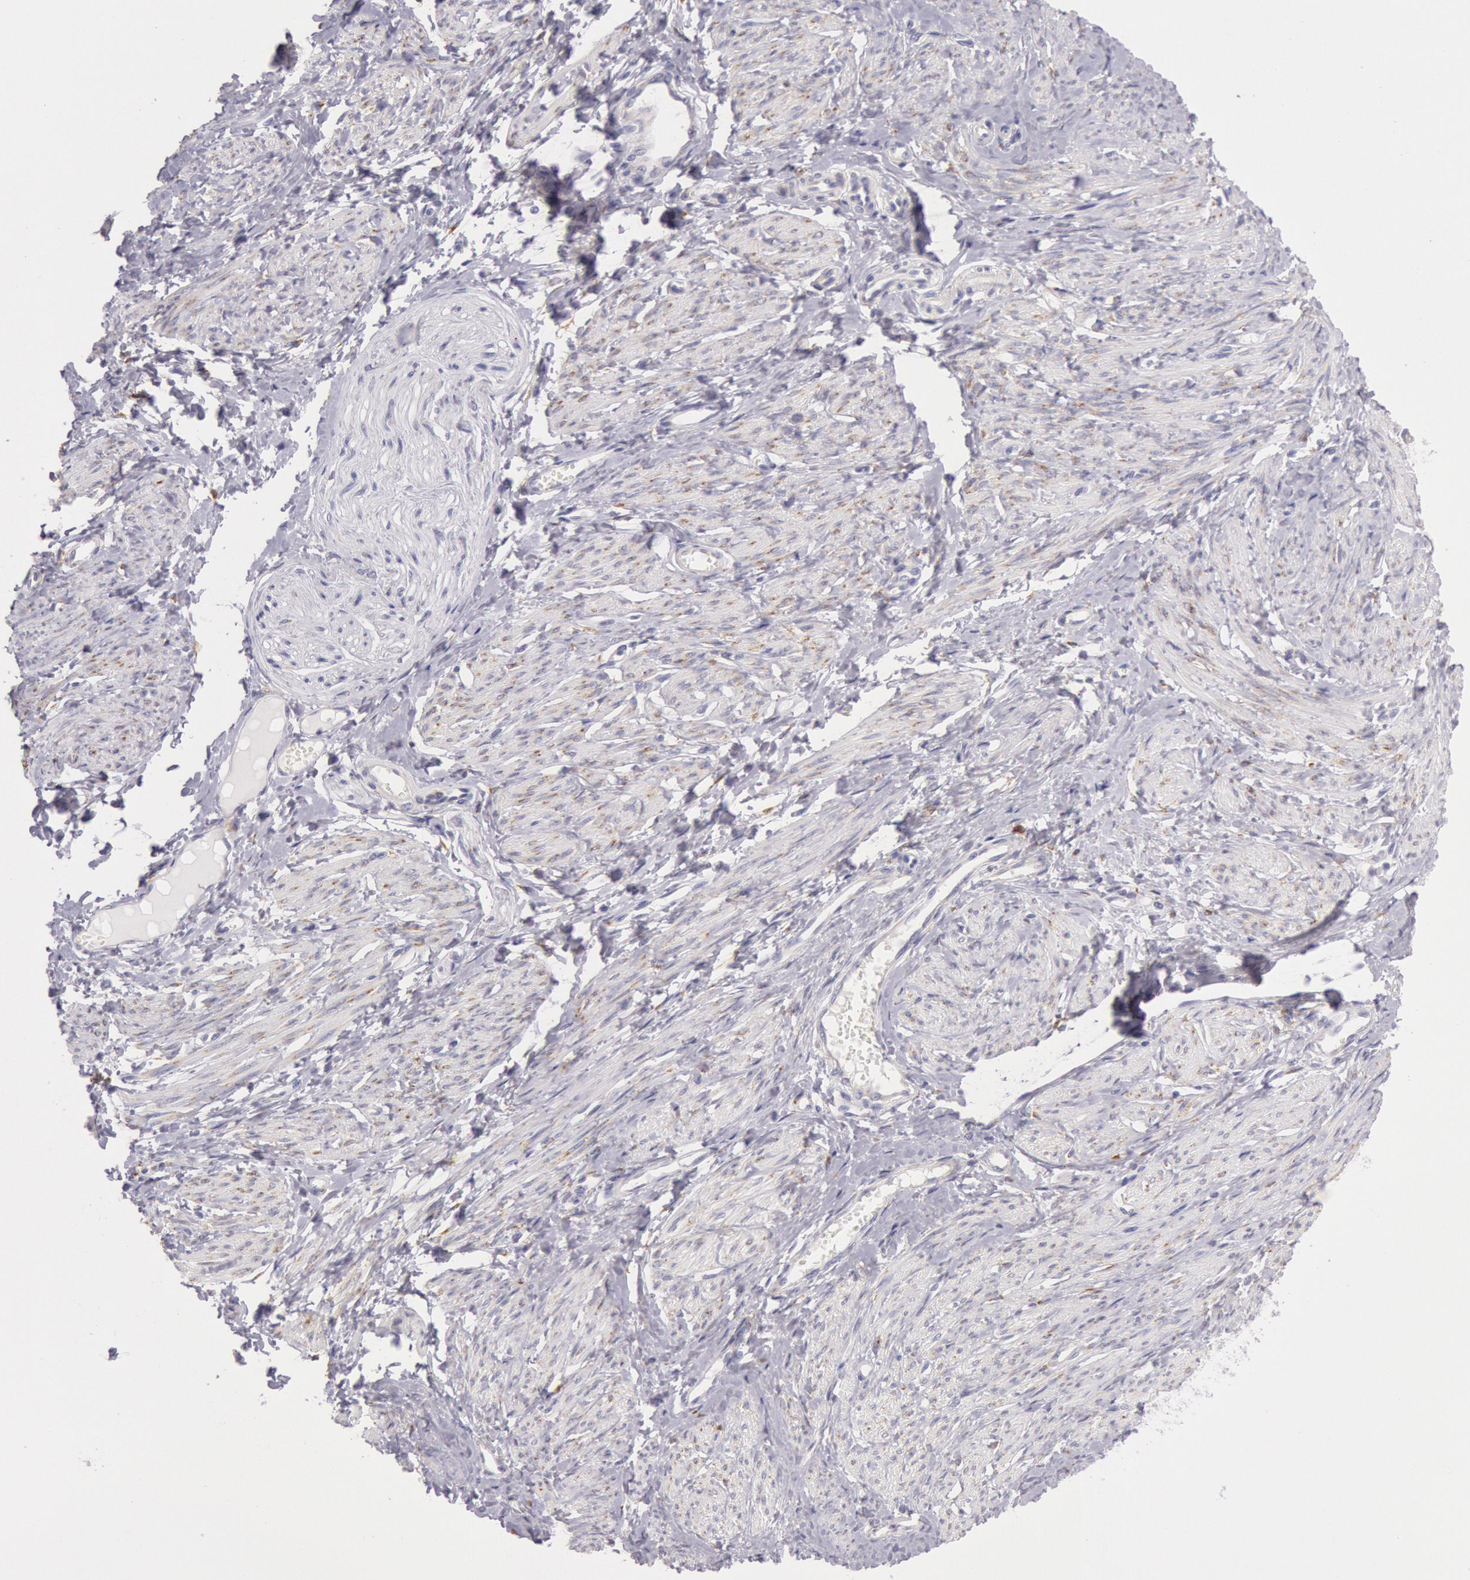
{"staining": {"intensity": "negative", "quantity": "none", "location": "none"}, "tissue": "smooth muscle", "cell_type": "Smooth muscle cells", "image_type": "normal", "snomed": [{"axis": "morphology", "description": "Normal tissue, NOS"}, {"axis": "topography", "description": "Smooth muscle"}, {"axis": "topography", "description": "Uterus"}], "caption": "DAB immunohistochemical staining of normal smooth muscle exhibits no significant expression in smooth muscle cells.", "gene": "CIDEB", "patient": {"sex": "female", "age": 39}}